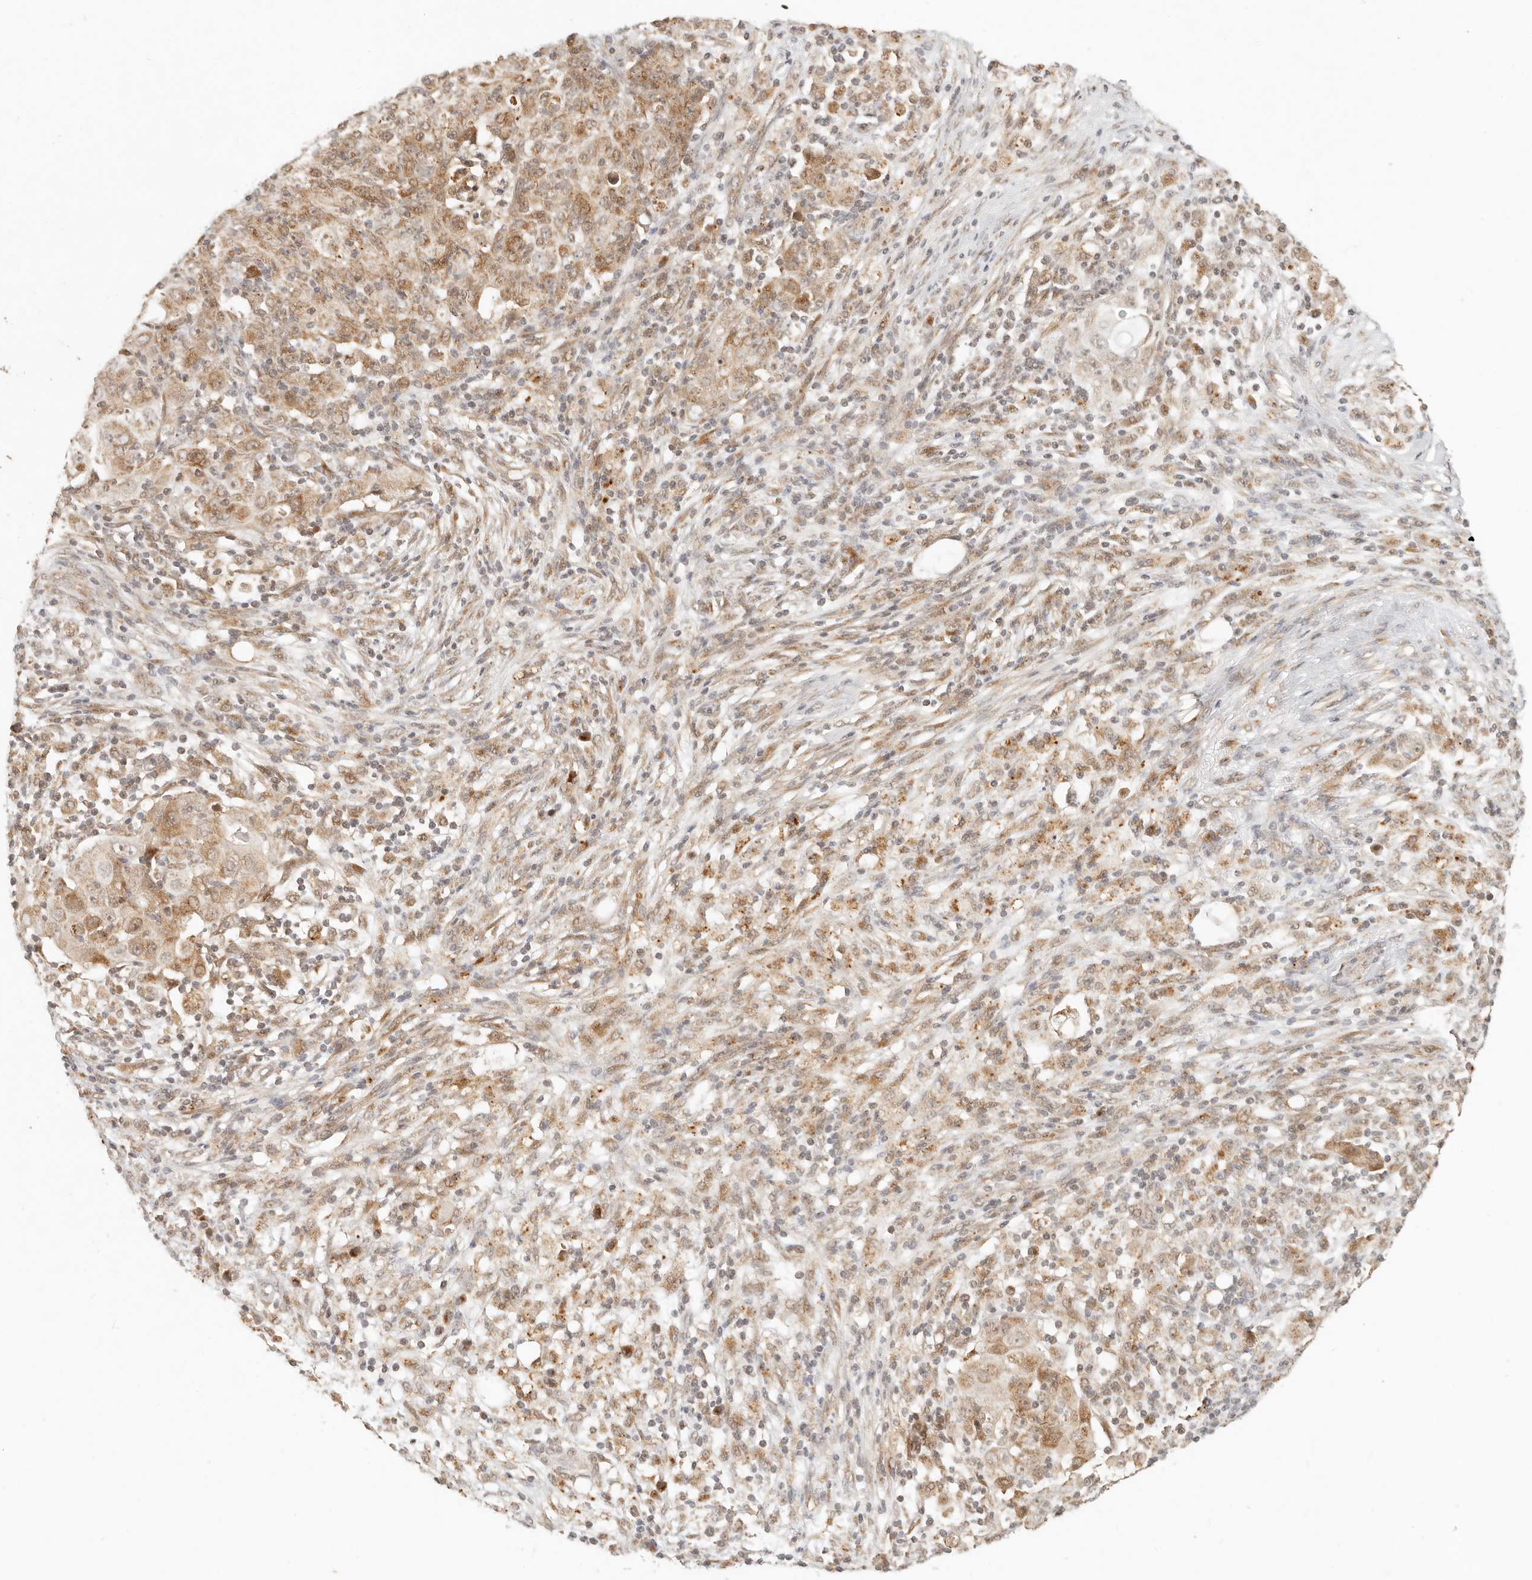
{"staining": {"intensity": "moderate", "quantity": ">75%", "location": "cytoplasmic/membranous"}, "tissue": "ovarian cancer", "cell_type": "Tumor cells", "image_type": "cancer", "snomed": [{"axis": "morphology", "description": "Carcinoma, endometroid"}, {"axis": "topography", "description": "Ovary"}], "caption": "Human ovarian cancer stained with a brown dye shows moderate cytoplasmic/membranous positive positivity in about >75% of tumor cells.", "gene": "INTS11", "patient": {"sex": "female", "age": 42}}